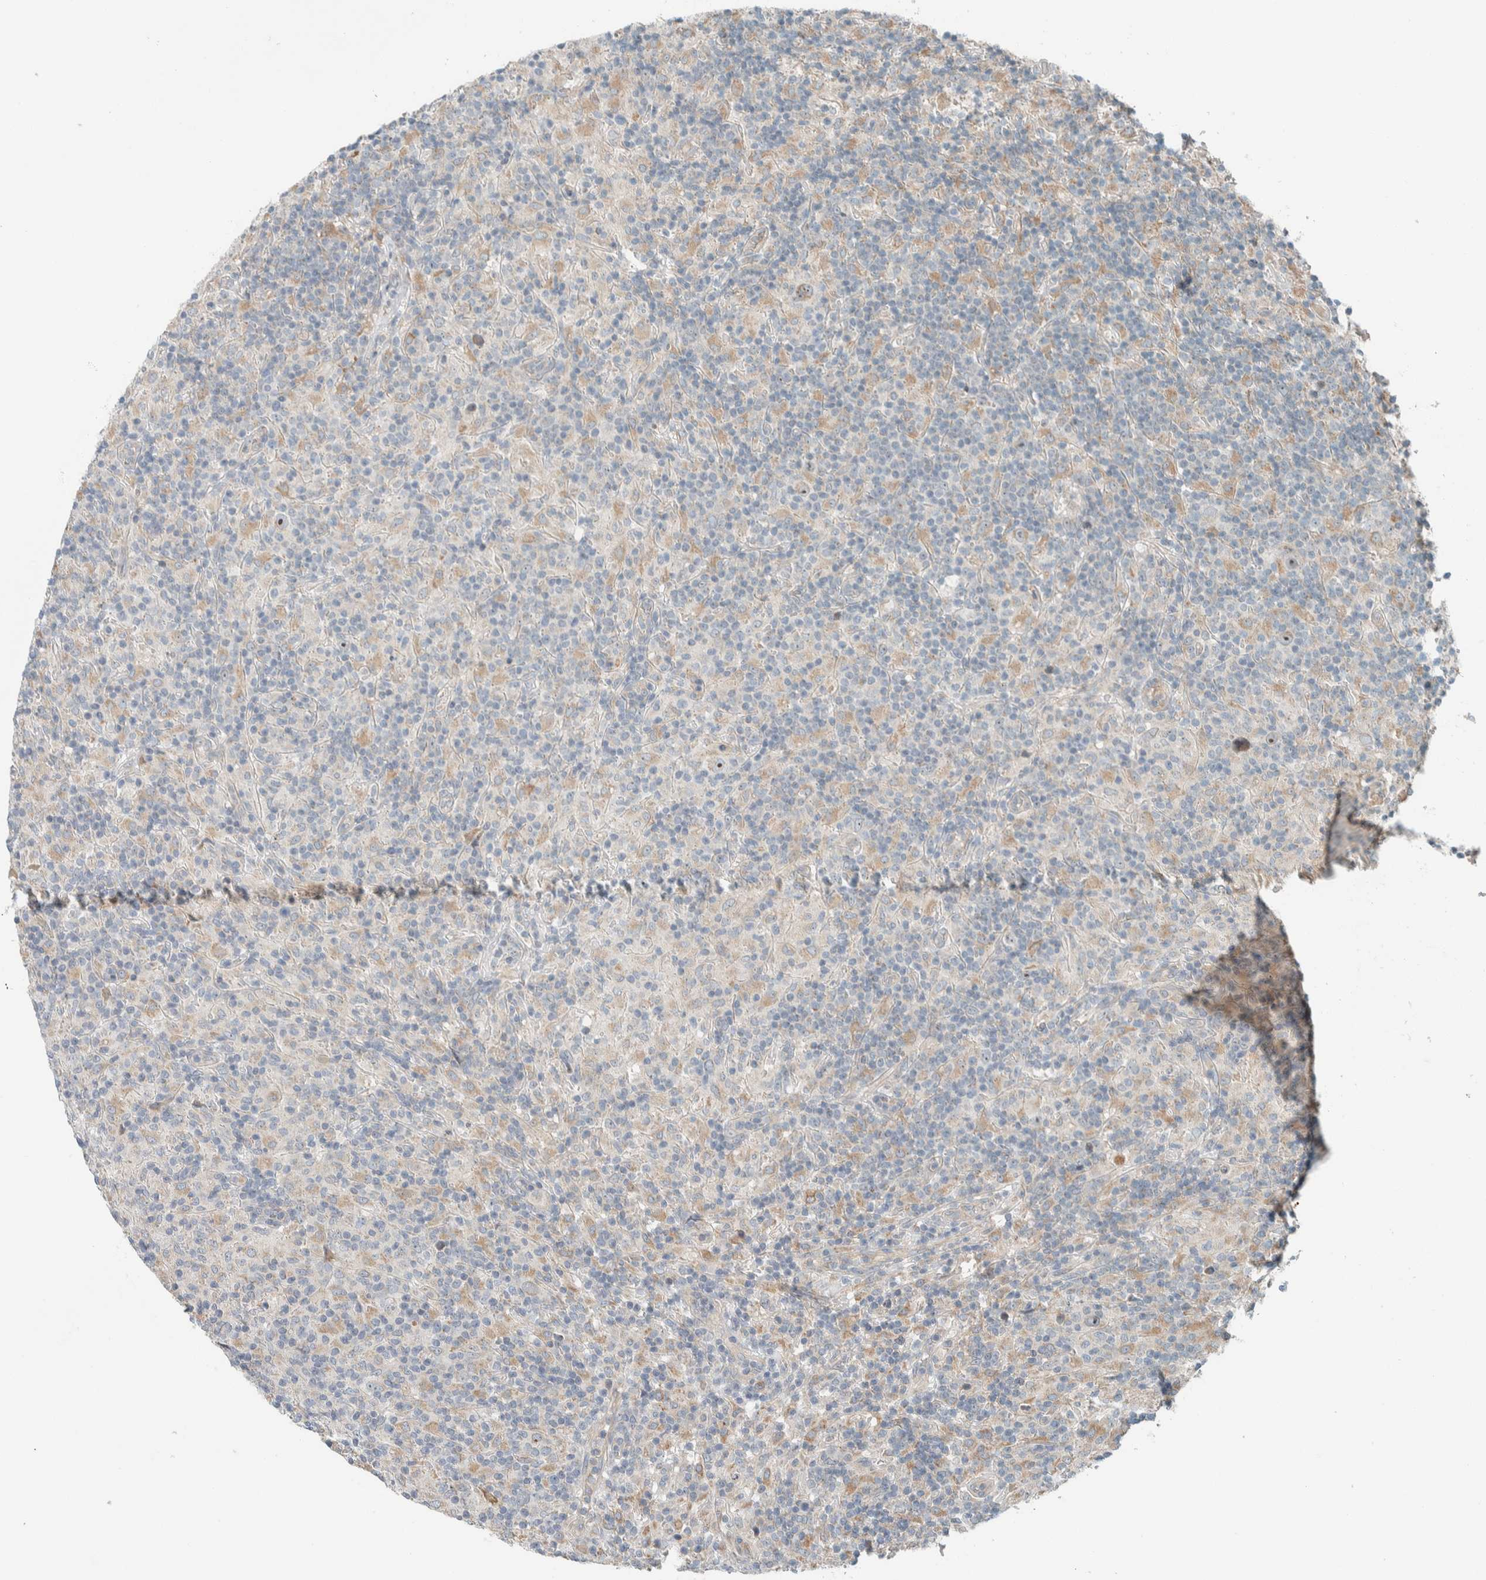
{"staining": {"intensity": "moderate", "quantity": "<25%", "location": "cytoplasmic/membranous,nuclear"}, "tissue": "lymphoma", "cell_type": "Tumor cells", "image_type": "cancer", "snomed": [{"axis": "morphology", "description": "Hodgkin's disease, NOS"}, {"axis": "topography", "description": "Lymph node"}], "caption": "There is low levels of moderate cytoplasmic/membranous and nuclear expression in tumor cells of lymphoma, as demonstrated by immunohistochemical staining (brown color).", "gene": "SLFN12L", "patient": {"sex": "male", "age": 70}}